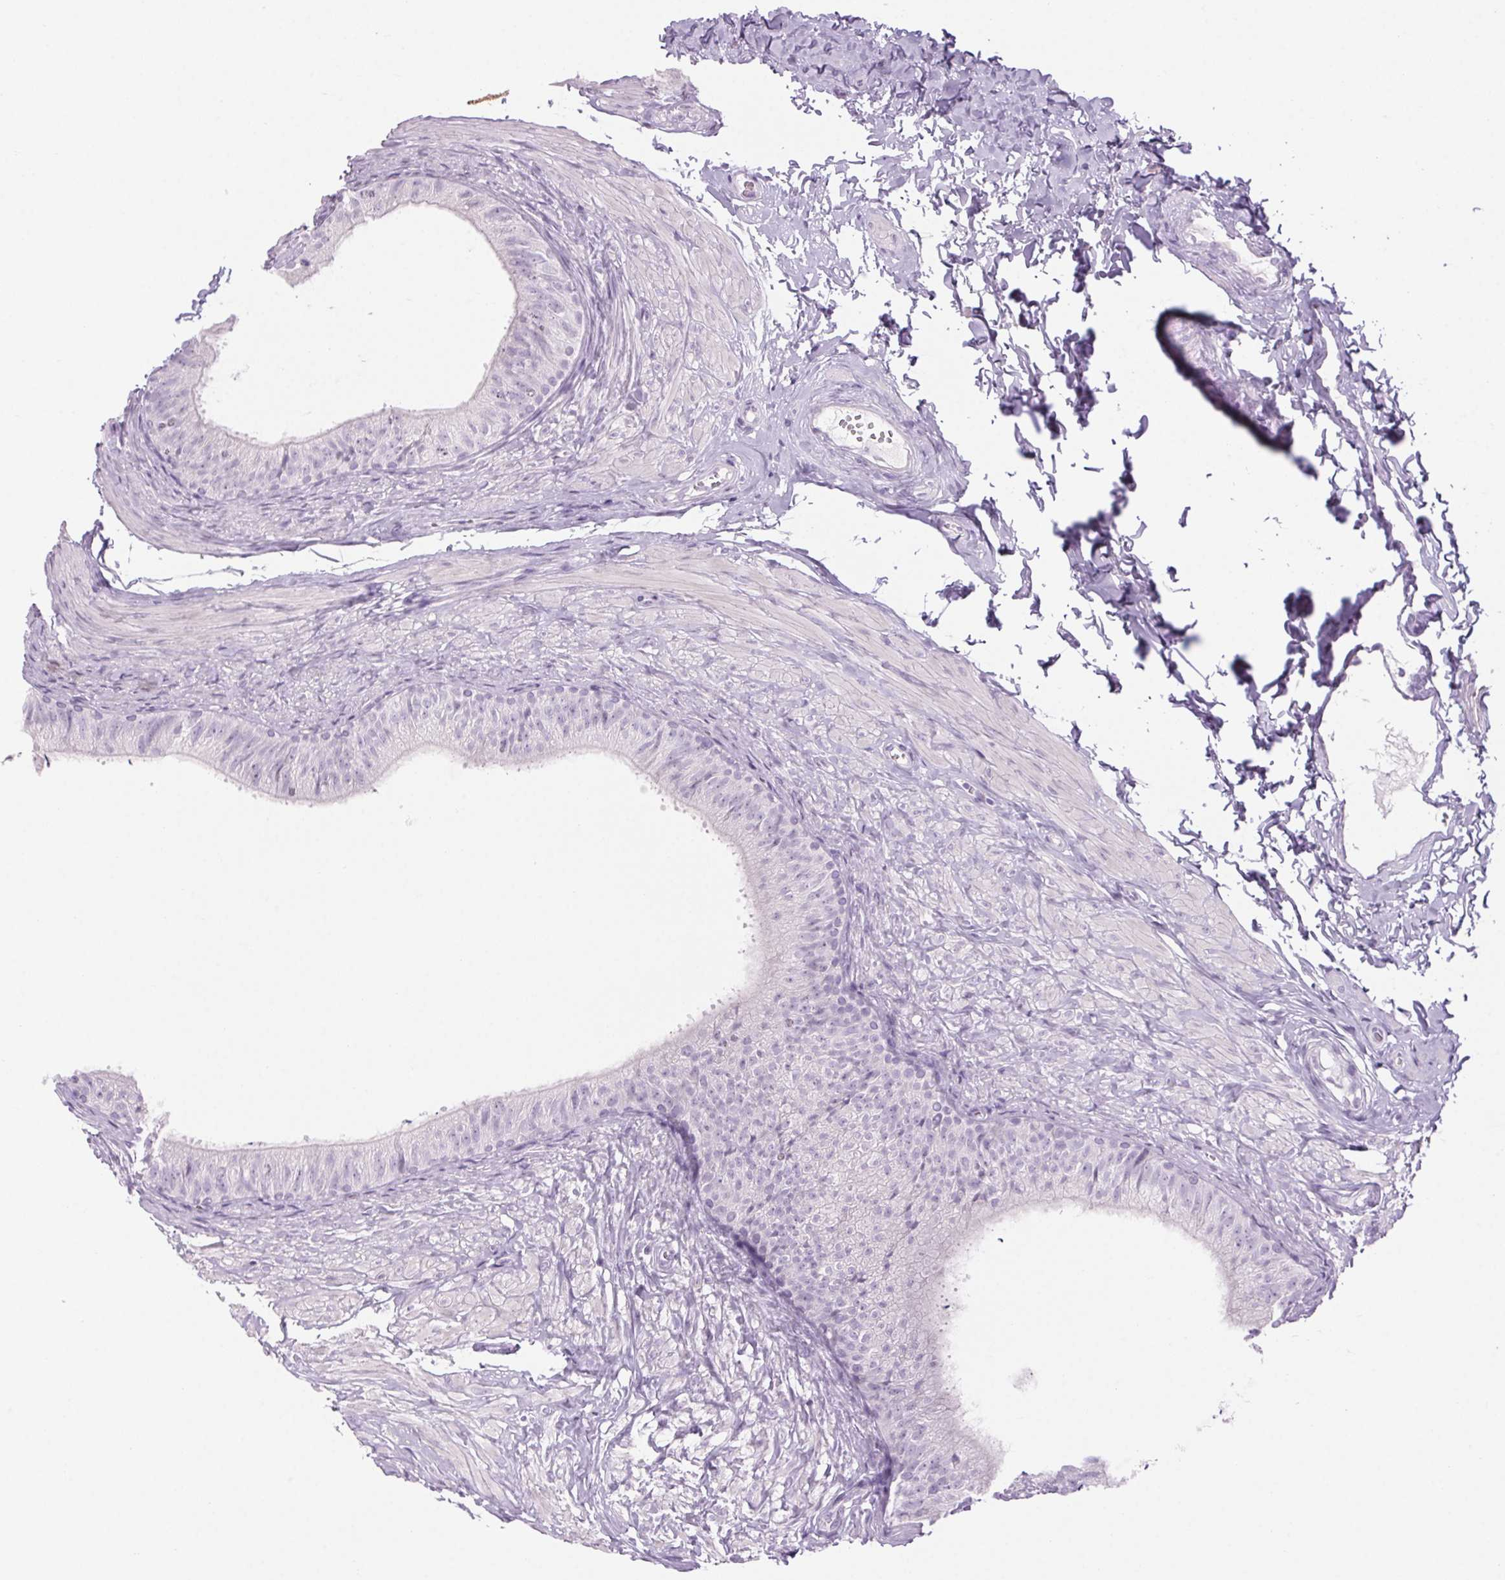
{"staining": {"intensity": "negative", "quantity": "none", "location": "none"}, "tissue": "epididymis", "cell_type": "Glandular cells", "image_type": "normal", "snomed": [{"axis": "morphology", "description": "Normal tissue, NOS"}, {"axis": "topography", "description": "Epididymis, spermatic cord, NOS"}, {"axis": "topography", "description": "Epididymis"}, {"axis": "topography", "description": "Peripheral nerve tissue"}], "caption": "DAB (3,3'-diaminobenzidine) immunohistochemical staining of unremarkable human epididymis reveals no significant expression in glandular cells.", "gene": "LRP2", "patient": {"sex": "male", "age": 29}}